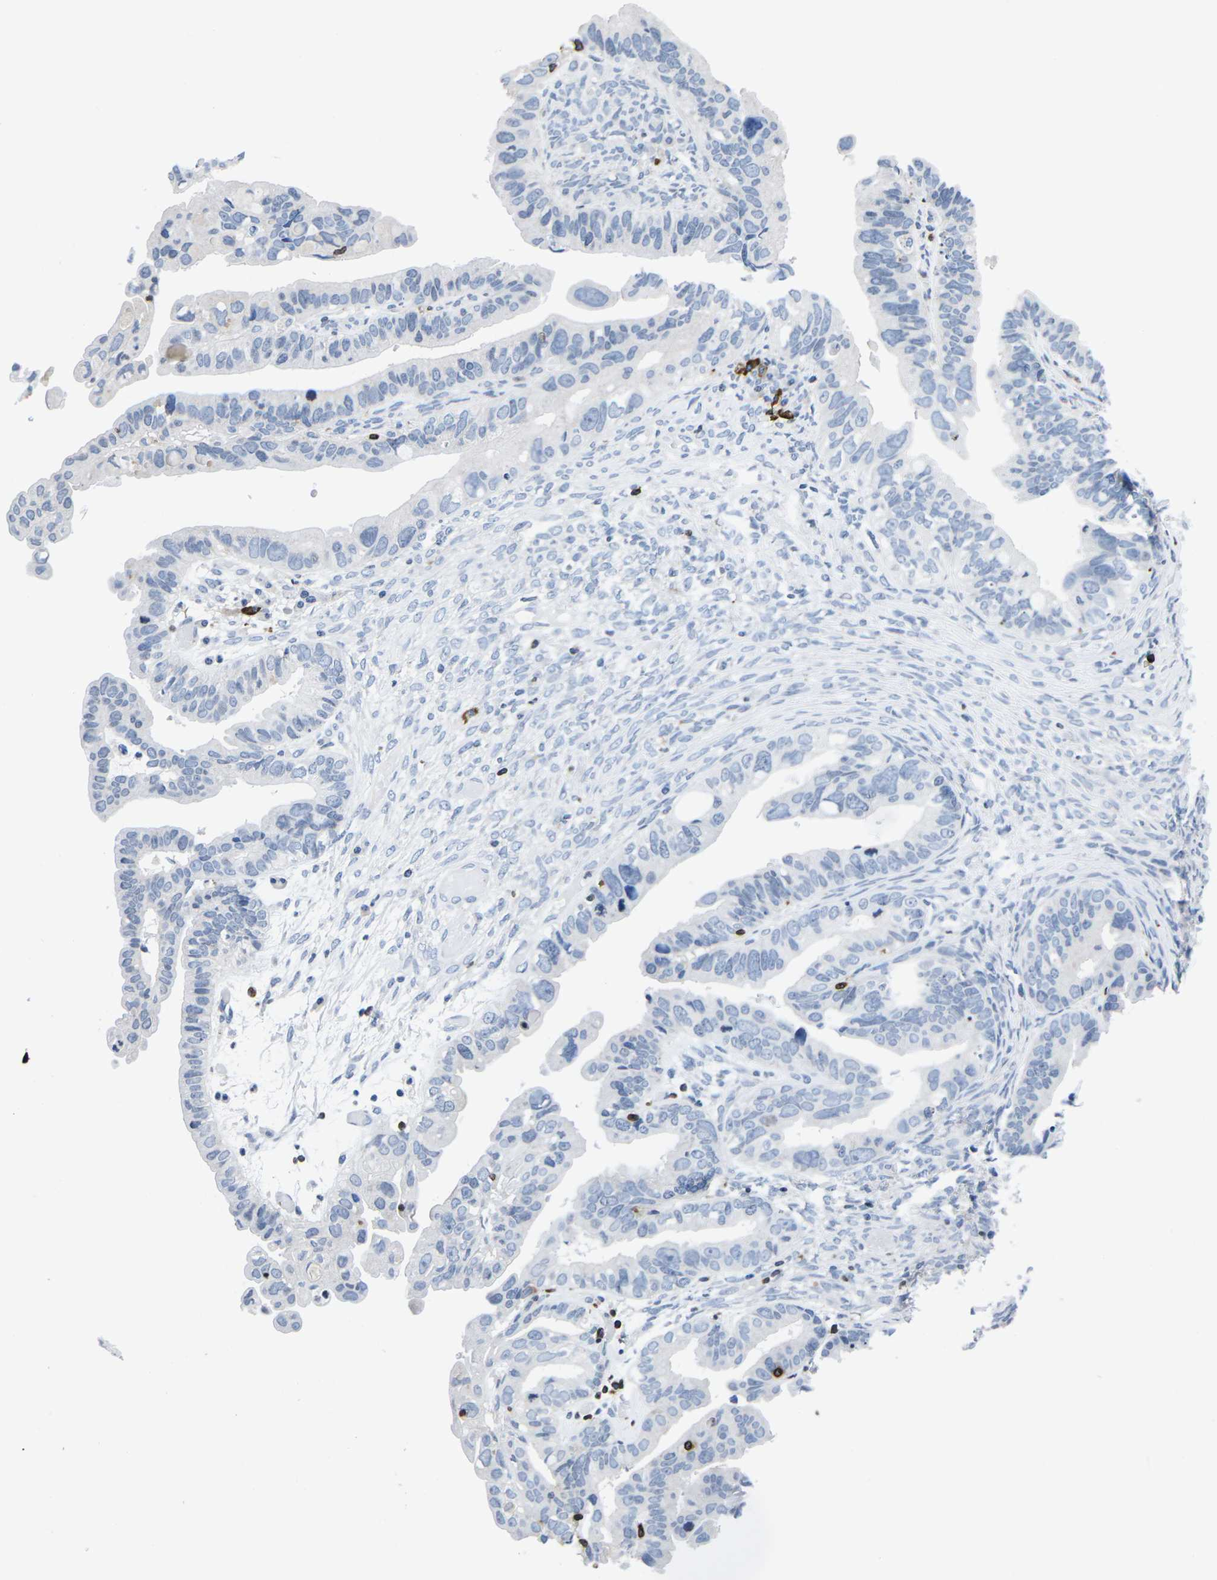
{"staining": {"intensity": "negative", "quantity": "none", "location": "none"}, "tissue": "ovarian cancer", "cell_type": "Tumor cells", "image_type": "cancer", "snomed": [{"axis": "morphology", "description": "Cystadenocarcinoma, serous, NOS"}, {"axis": "topography", "description": "Ovary"}], "caption": "Immunohistochemistry (IHC) of human serous cystadenocarcinoma (ovarian) shows no positivity in tumor cells.", "gene": "CTSW", "patient": {"sex": "female", "age": 56}}